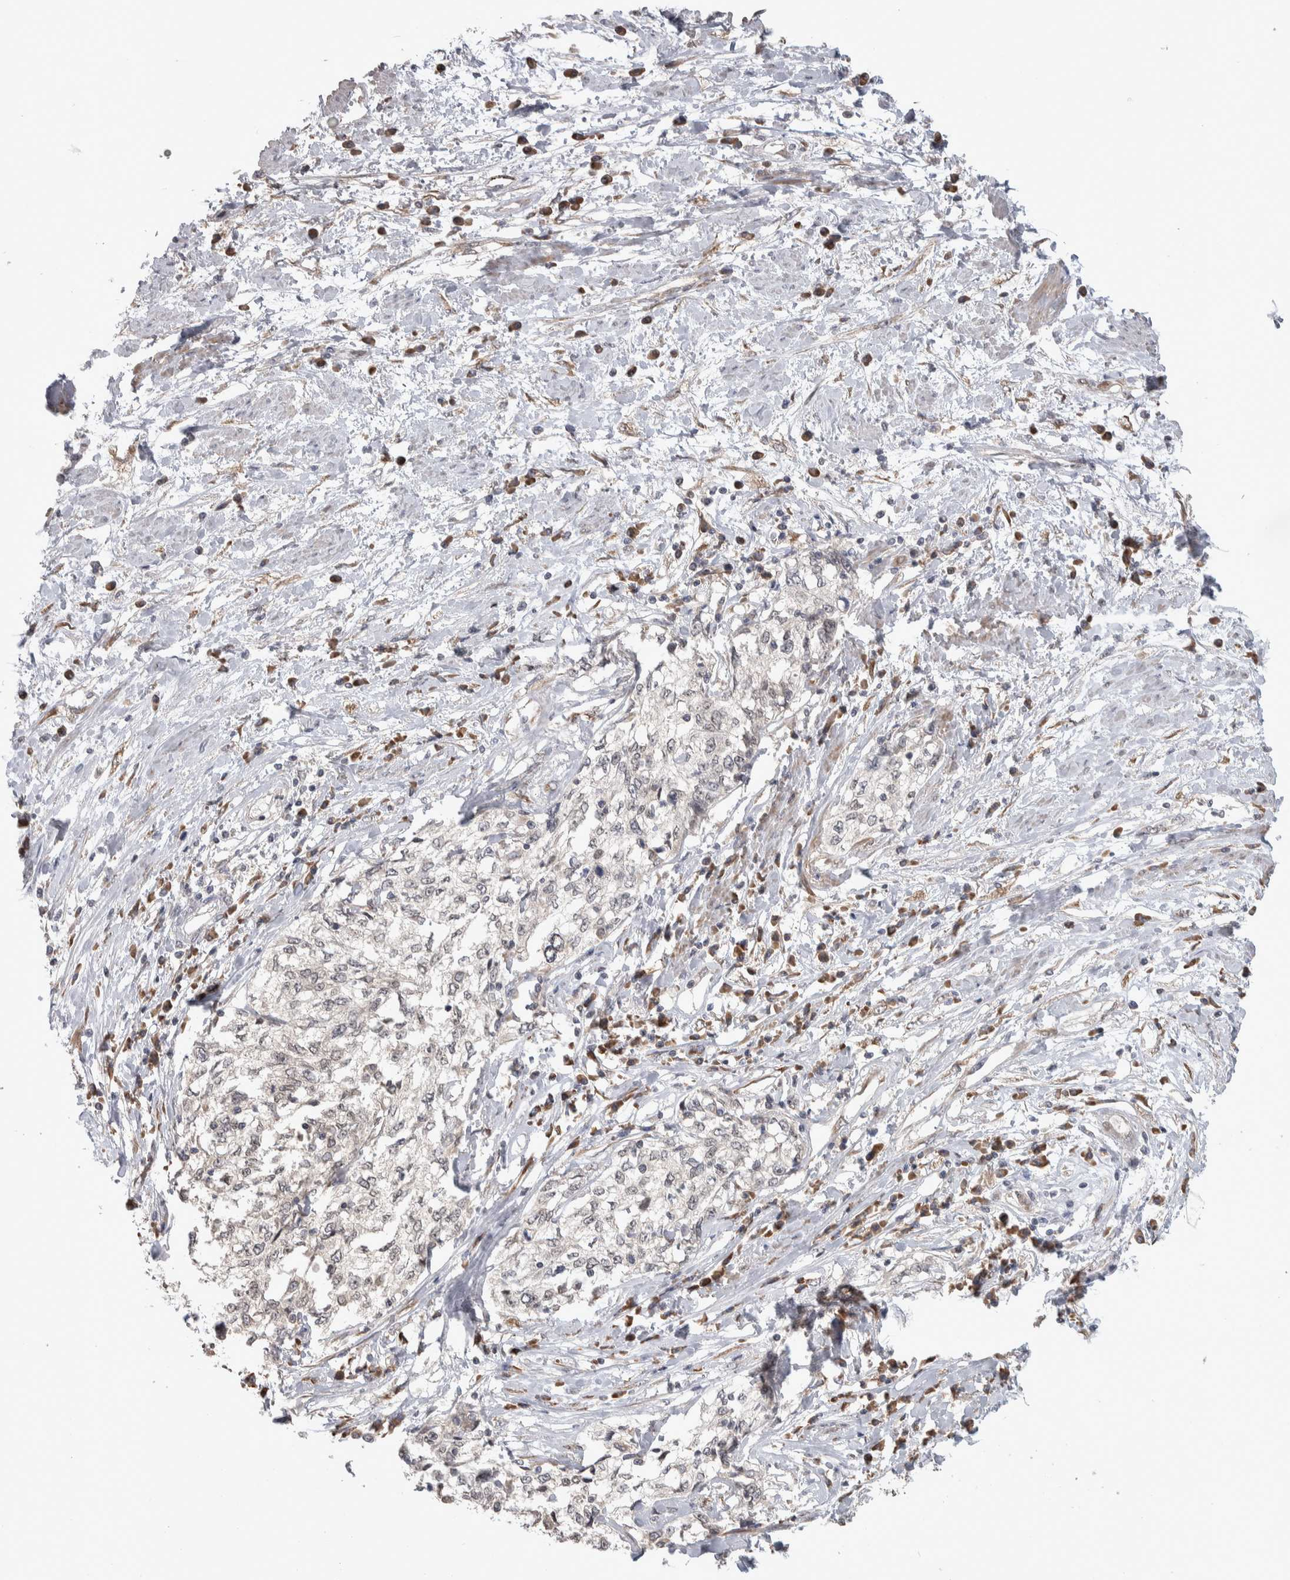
{"staining": {"intensity": "negative", "quantity": "none", "location": "none"}, "tissue": "cervical cancer", "cell_type": "Tumor cells", "image_type": "cancer", "snomed": [{"axis": "morphology", "description": "Squamous cell carcinoma, NOS"}, {"axis": "topography", "description": "Cervix"}], "caption": "A histopathology image of human cervical cancer (squamous cell carcinoma) is negative for staining in tumor cells.", "gene": "CUL2", "patient": {"sex": "female", "age": 57}}